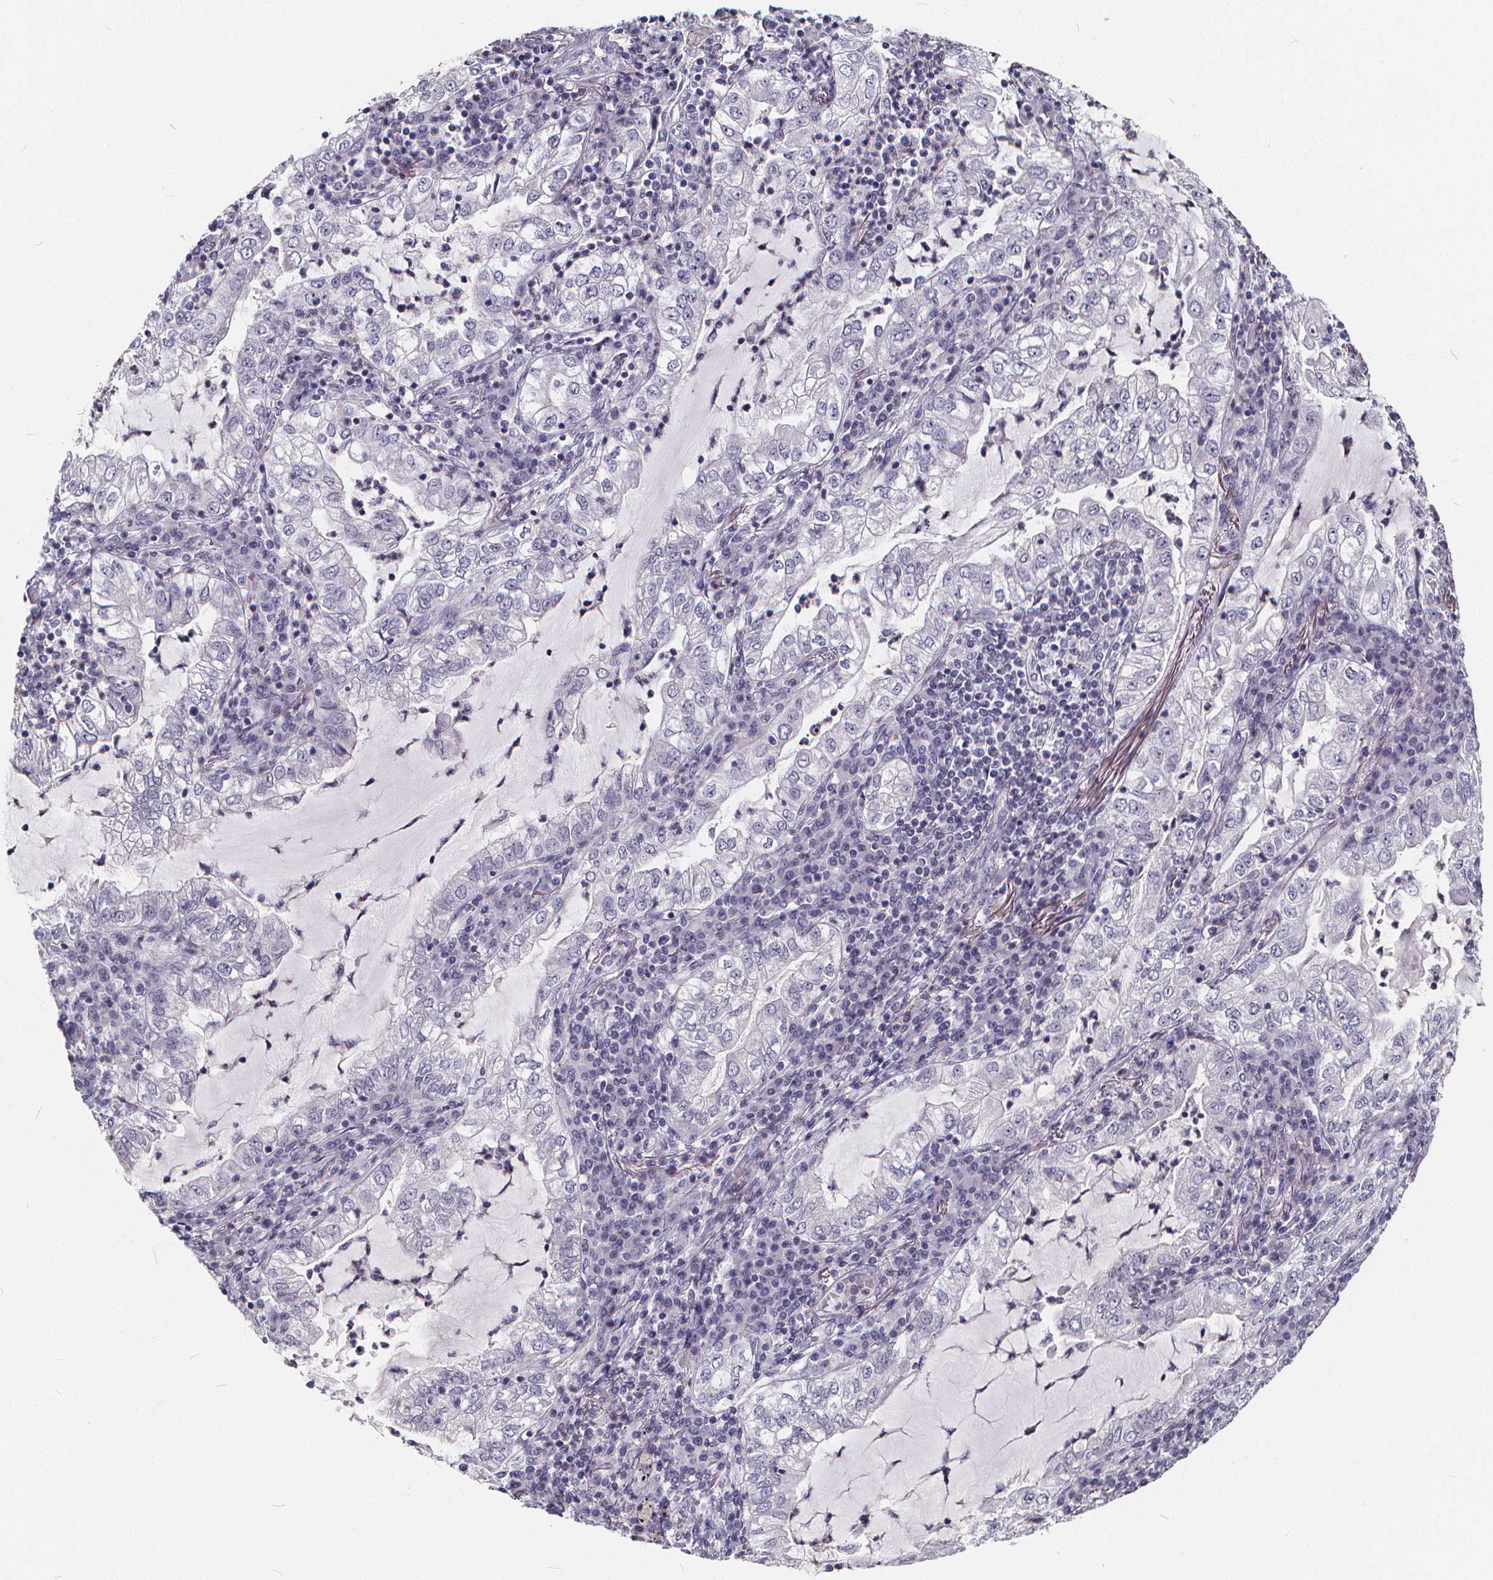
{"staining": {"intensity": "negative", "quantity": "none", "location": "none"}, "tissue": "lung cancer", "cell_type": "Tumor cells", "image_type": "cancer", "snomed": [{"axis": "morphology", "description": "Adenocarcinoma, NOS"}, {"axis": "topography", "description": "Lung"}], "caption": "Lung cancer was stained to show a protein in brown. There is no significant staining in tumor cells. Nuclei are stained in blue.", "gene": "SPEF2", "patient": {"sex": "female", "age": 73}}